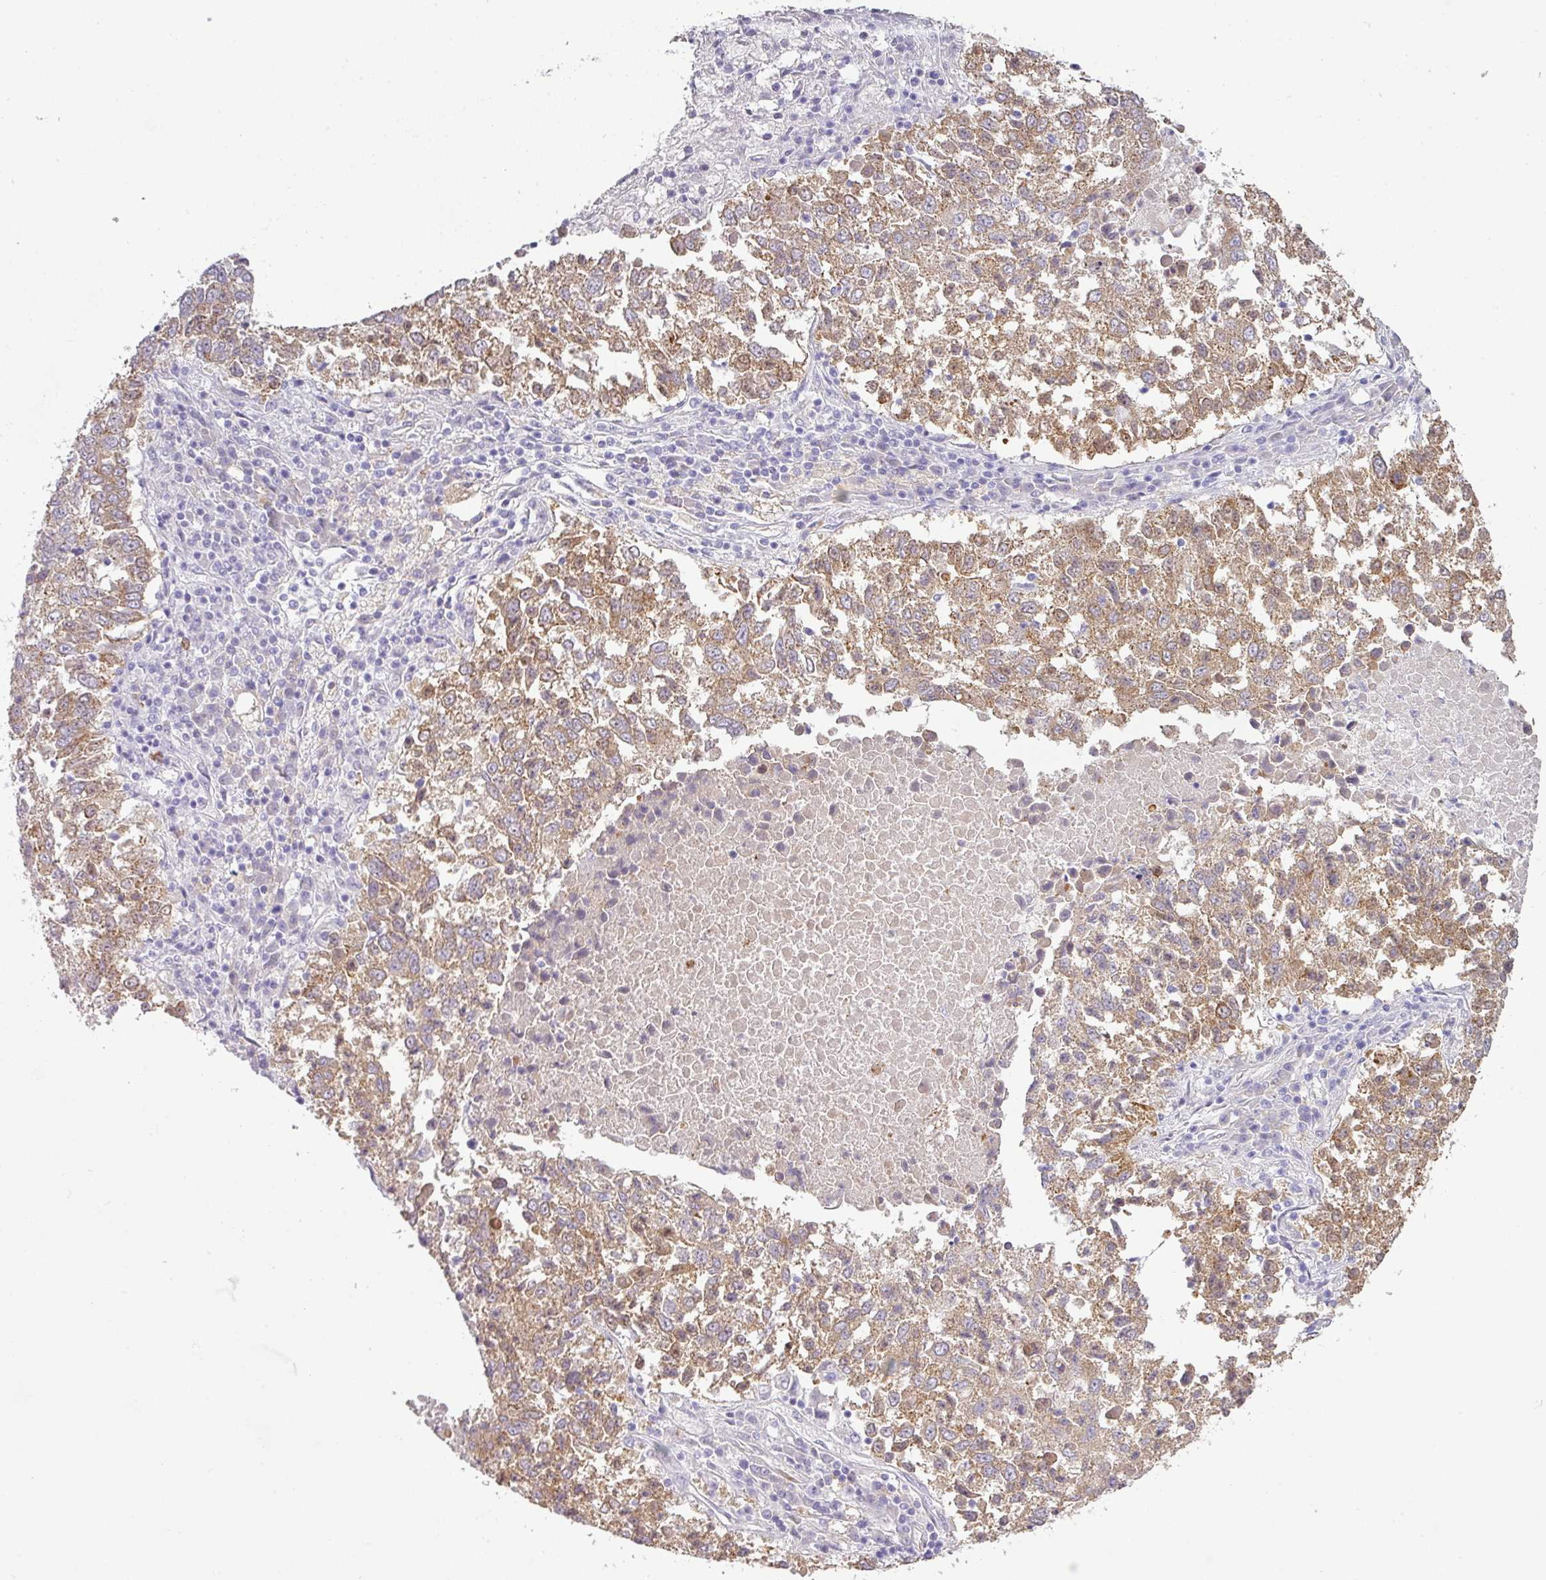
{"staining": {"intensity": "moderate", "quantity": ">75%", "location": "cytoplasmic/membranous"}, "tissue": "lung cancer", "cell_type": "Tumor cells", "image_type": "cancer", "snomed": [{"axis": "morphology", "description": "Squamous cell carcinoma, NOS"}, {"axis": "topography", "description": "Lung"}], "caption": "A high-resolution image shows immunohistochemistry (IHC) staining of squamous cell carcinoma (lung), which reveals moderate cytoplasmic/membranous staining in approximately >75% of tumor cells. (Stains: DAB in brown, nuclei in blue, Microscopy: brightfield microscopy at high magnification).", "gene": "FGF17", "patient": {"sex": "male", "age": 73}}